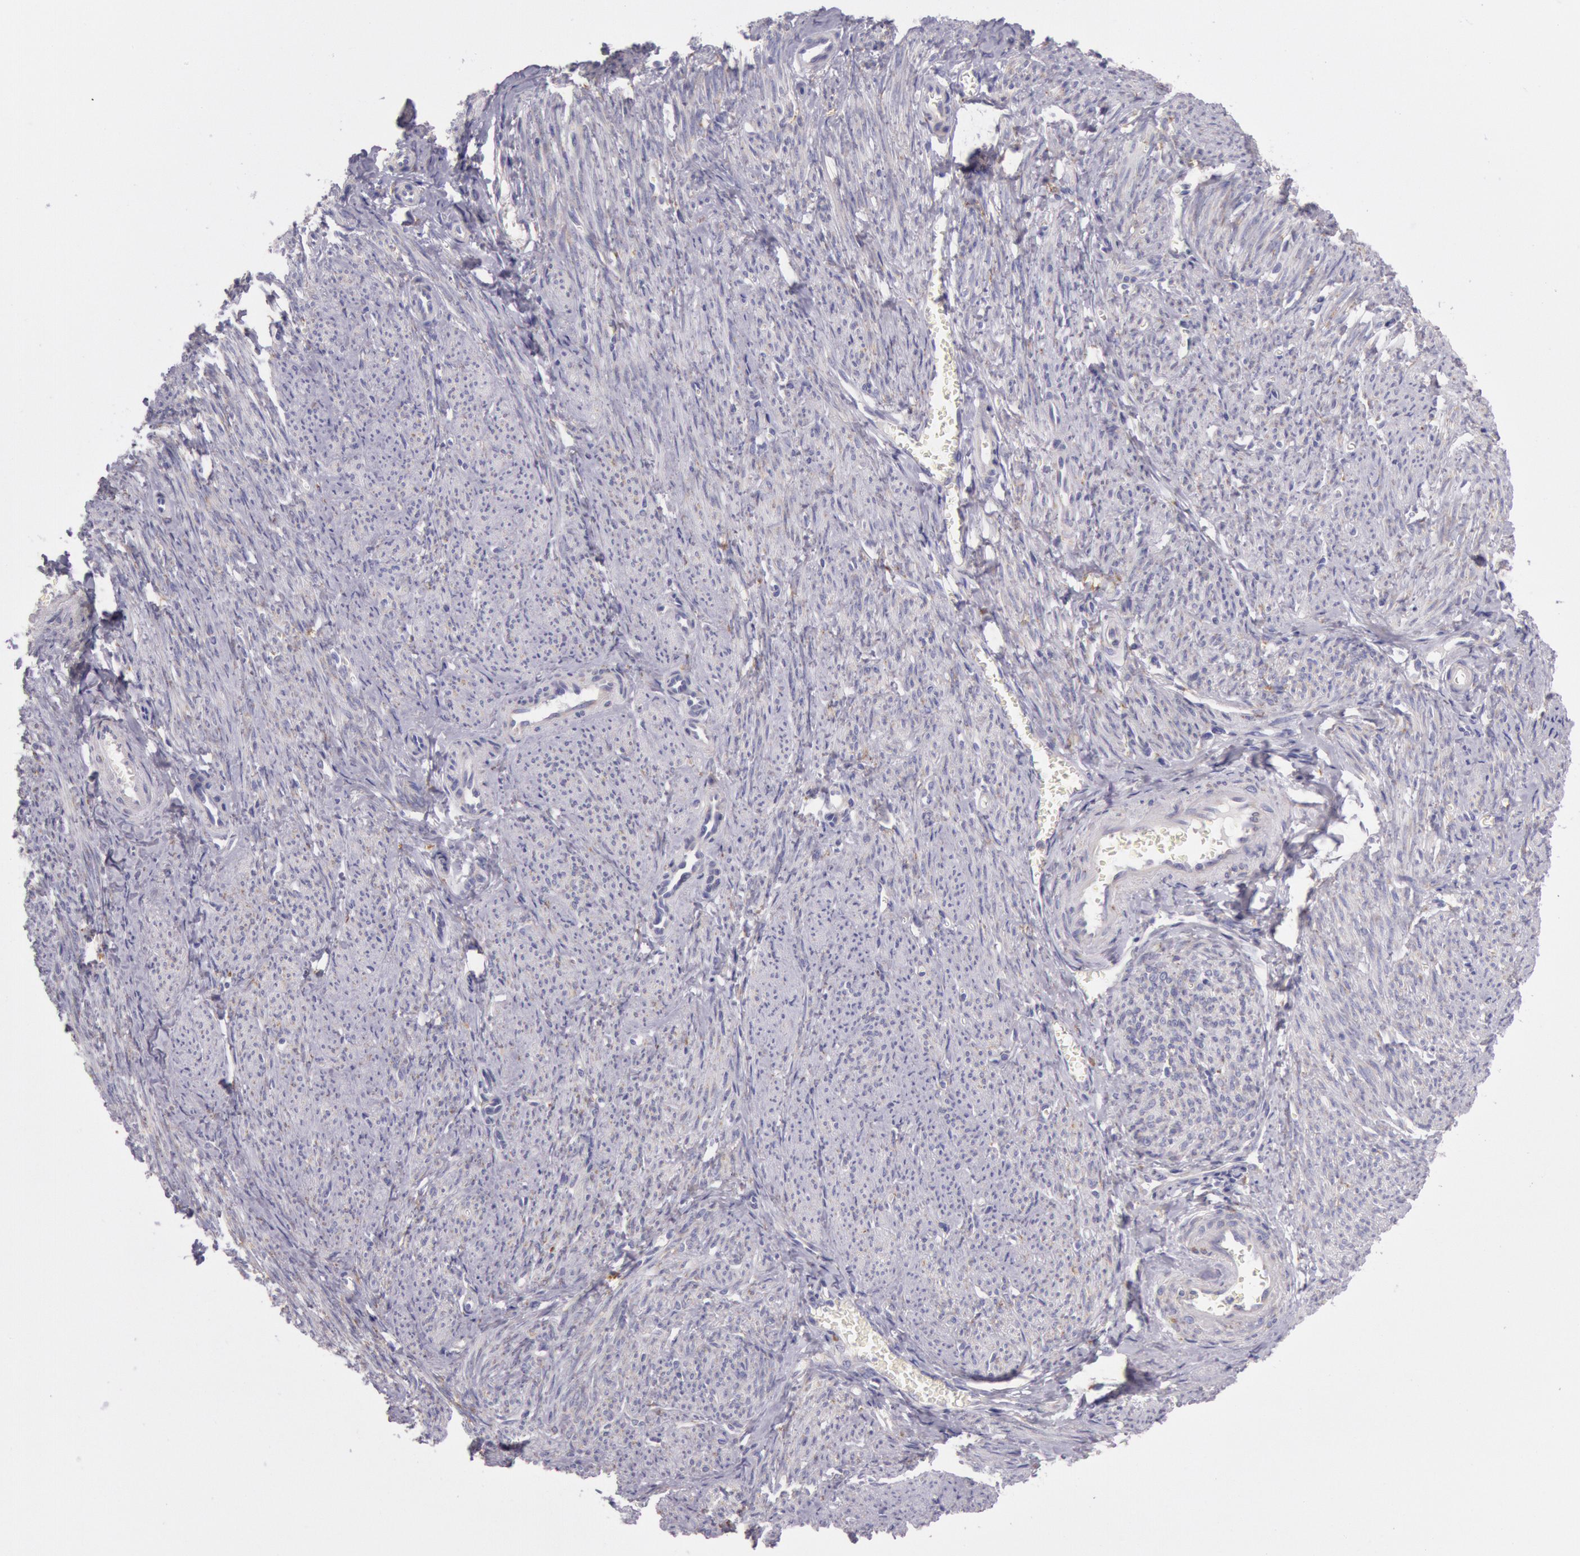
{"staining": {"intensity": "negative", "quantity": "none", "location": "none"}, "tissue": "smooth muscle", "cell_type": "Smooth muscle cells", "image_type": "normal", "snomed": [{"axis": "morphology", "description": "Normal tissue, NOS"}, {"axis": "topography", "description": "Smooth muscle"}, {"axis": "topography", "description": "Cervix"}], "caption": "Immunohistochemistry (IHC) histopathology image of benign human smooth muscle stained for a protein (brown), which exhibits no expression in smooth muscle cells.", "gene": "CIDEB", "patient": {"sex": "female", "age": 70}}